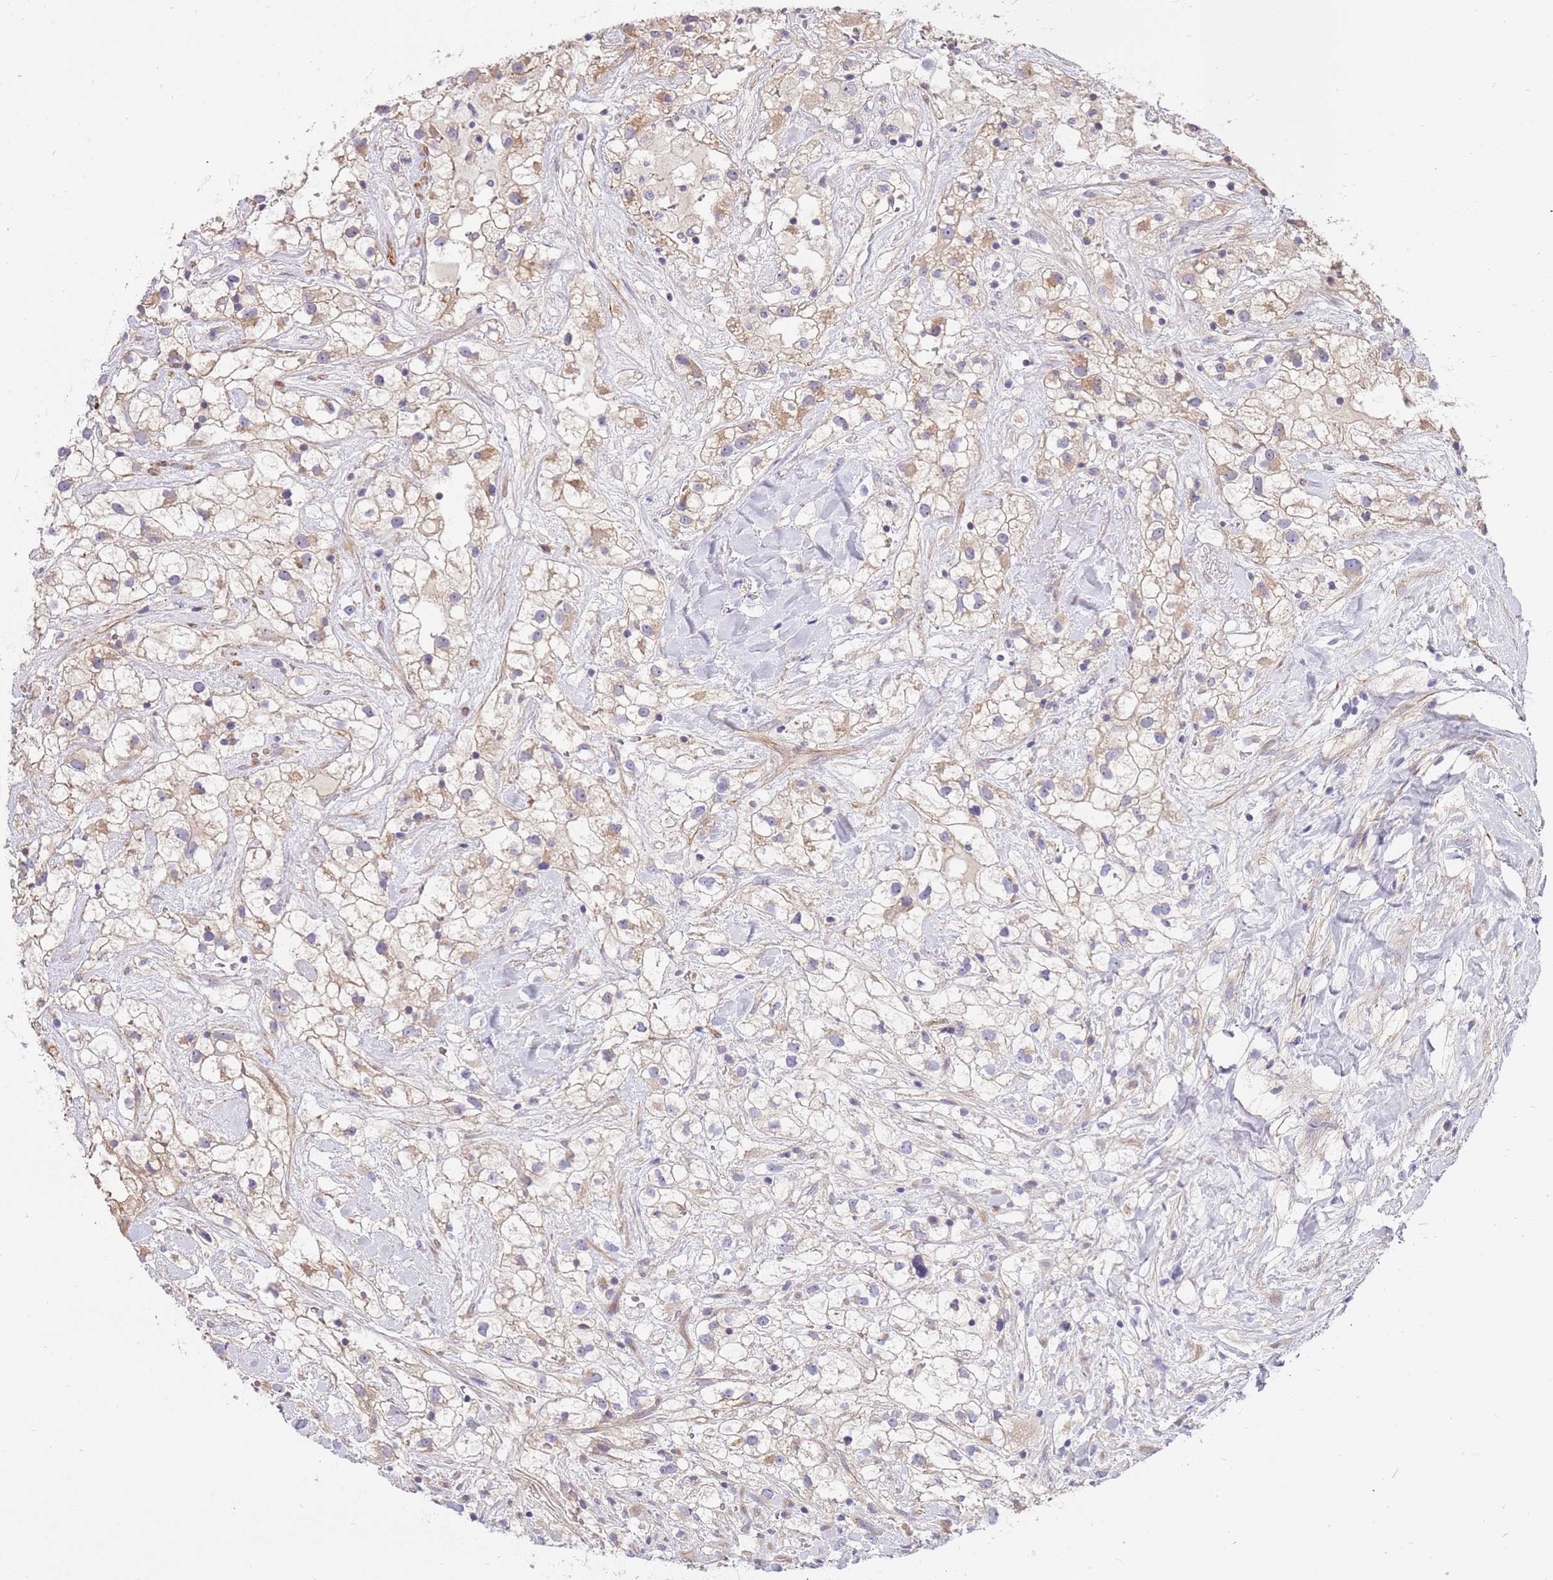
{"staining": {"intensity": "negative", "quantity": "none", "location": "none"}, "tissue": "renal cancer", "cell_type": "Tumor cells", "image_type": "cancer", "snomed": [{"axis": "morphology", "description": "Adenocarcinoma, NOS"}, {"axis": "topography", "description": "Kidney"}], "caption": "Immunohistochemistry (IHC) histopathology image of renal cancer (adenocarcinoma) stained for a protein (brown), which demonstrates no positivity in tumor cells. (DAB (3,3'-diaminobenzidine) IHC with hematoxylin counter stain).", "gene": "MVD", "patient": {"sex": "male", "age": 59}}